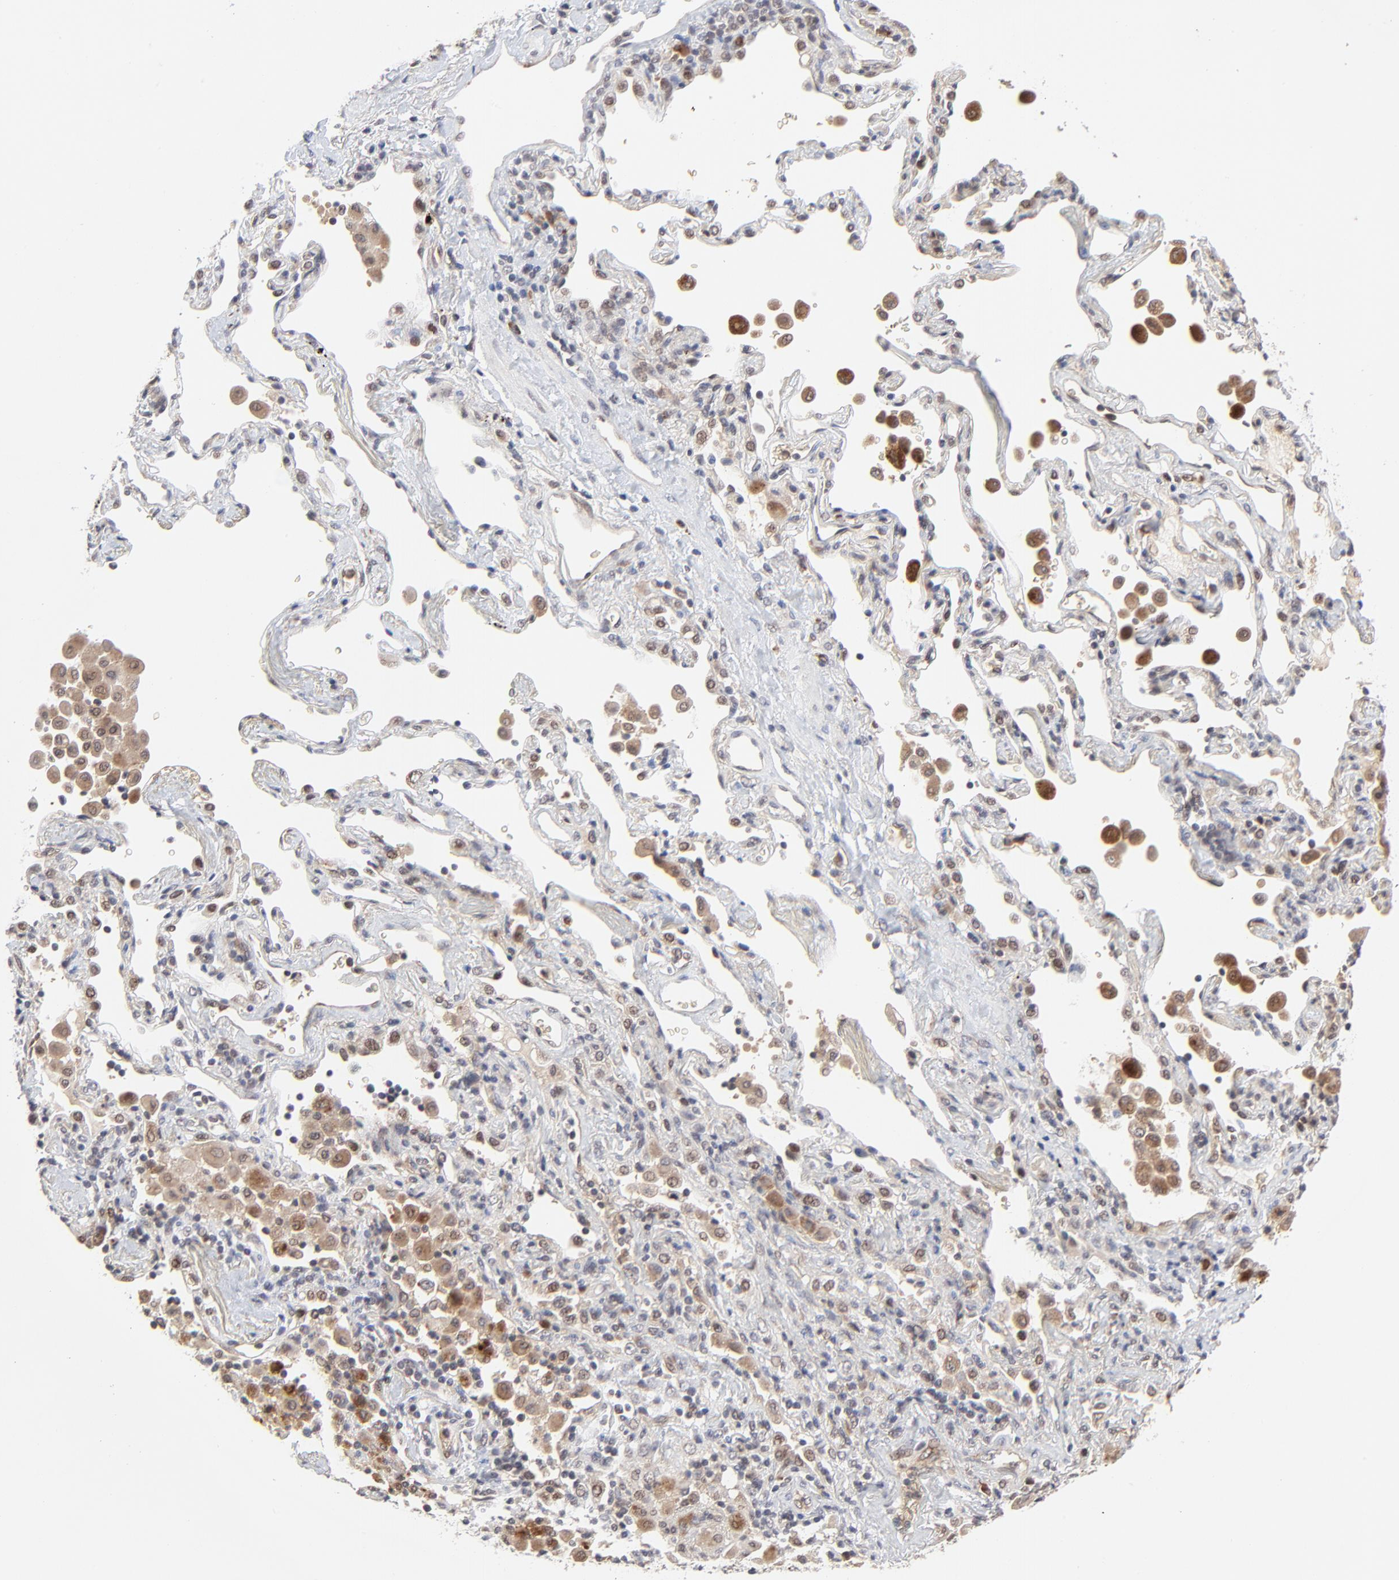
{"staining": {"intensity": "weak", "quantity": "25%-75%", "location": "cytoplasmic/membranous"}, "tissue": "lung cancer", "cell_type": "Tumor cells", "image_type": "cancer", "snomed": [{"axis": "morphology", "description": "Squamous cell carcinoma, NOS"}, {"axis": "topography", "description": "Lung"}], "caption": "This is an image of immunohistochemistry staining of lung cancer (squamous cell carcinoma), which shows weak expression in the cytoplasmic/membranous of tumor cells.", "gene": "CASP10", "patient": {"sex": "female", "age": 67}}